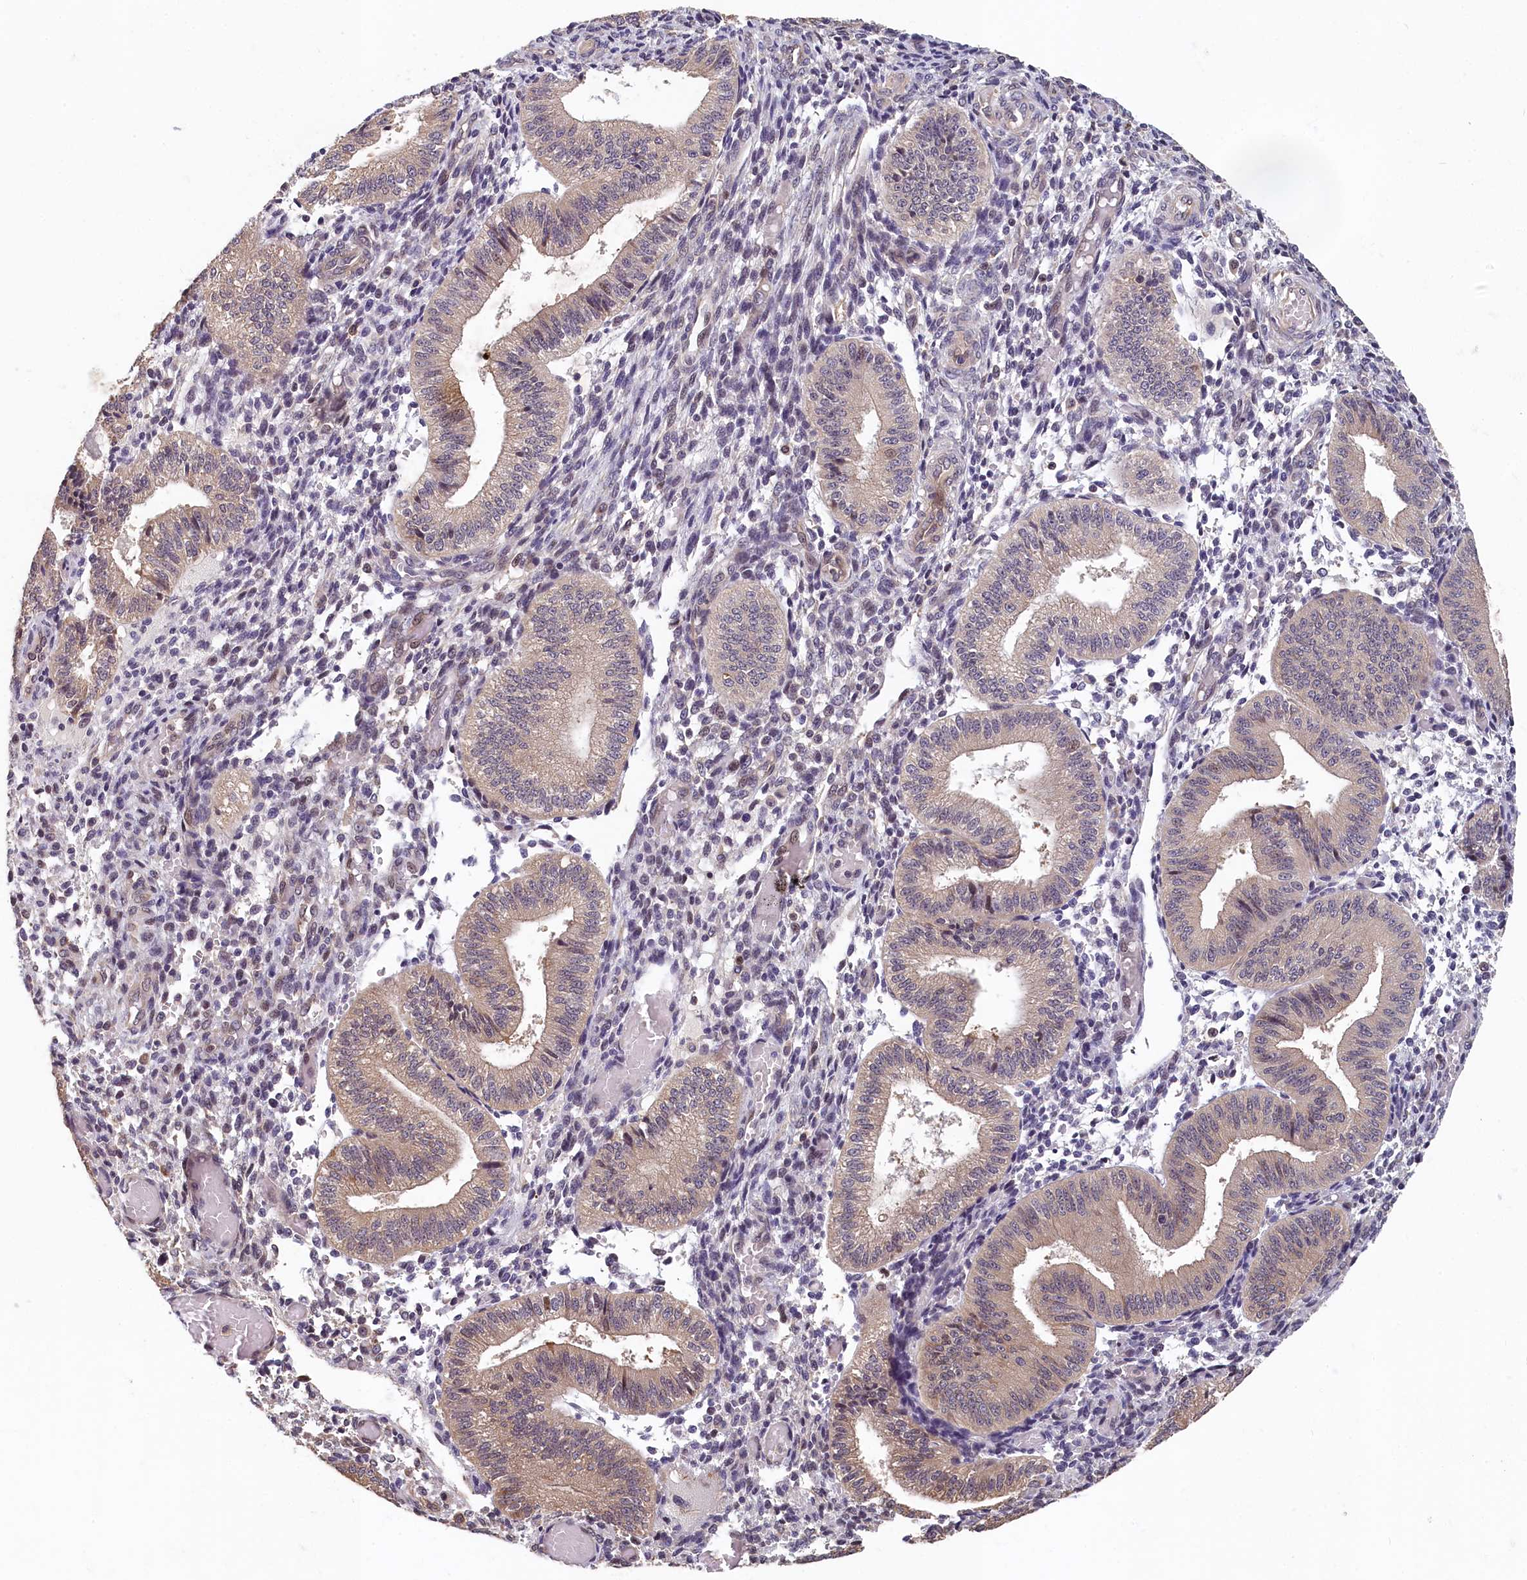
{"staining": {"intensity": "moderate", "quantity": "<25%", "location": "cytoplasmic/membranous"}, "tissue": "endometrium", "cell_type": "Cells in endometrial stroma", "image_type": "normal", "snomed": [{"axis": "morphology", "description": "Normal tissue, NOS"}, {"axis": "topography", "description": "Endometrium"}], "caption": "Human endometrium stained with a brown dye demonstrates moderate cytoplasmic/membranous positive staining in approximately <25% of cells in endometrial stroma.", "gene": "TMEM116", "patient": {"sex": "female", "age": 34}}